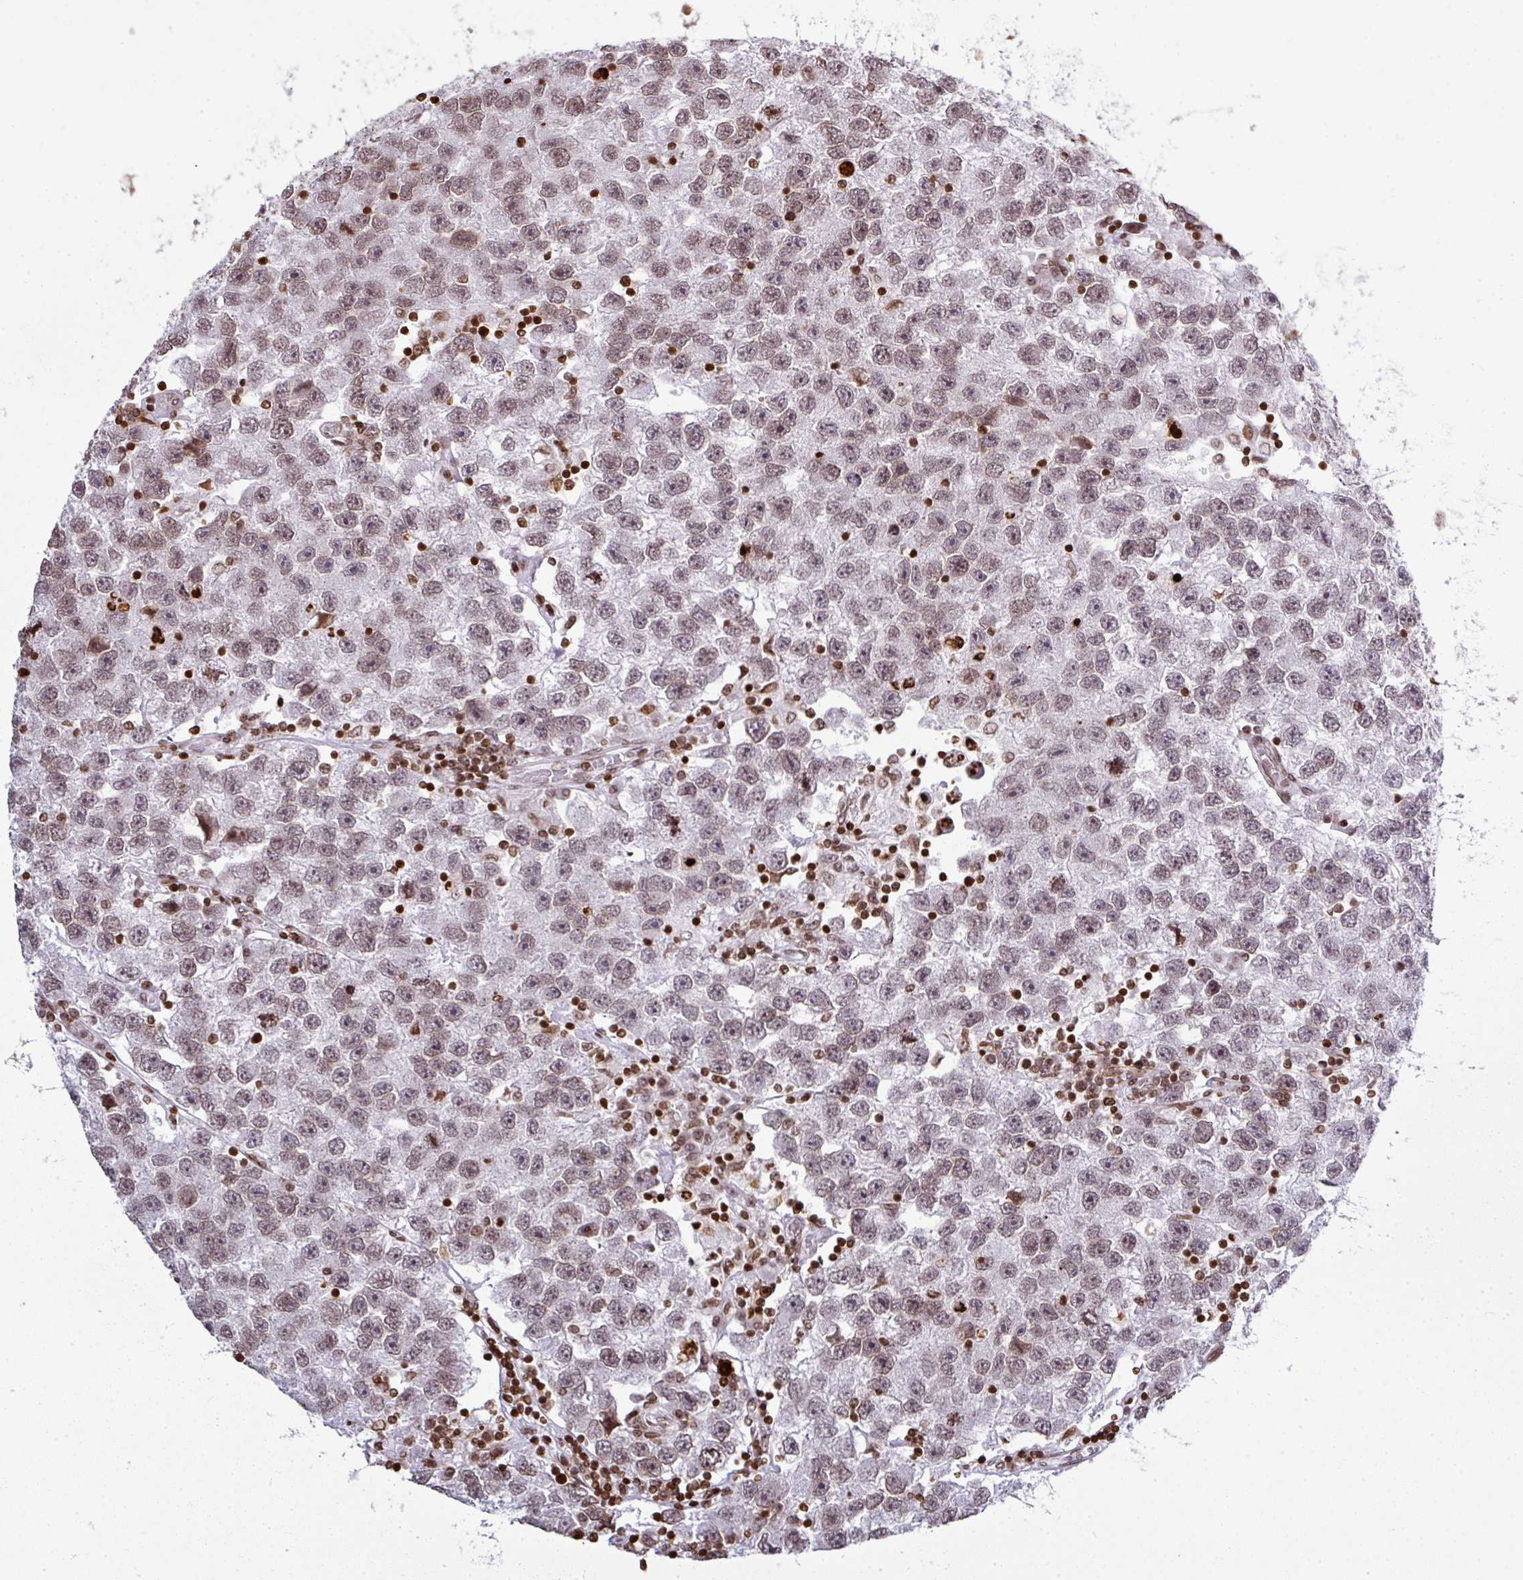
{"staining": {"intensity": "weak", "quantity": "25%-75%", "location": "nuclear"}, "tissue": "testis cancer", "cell_type": "Tumor cells", "image_type": "cancer", "snomed": [{"axis": "morphology", "description": "Seminoma, NOS"}, {"axis": "topography", "description": "Testis"}], "caption": "A brown stain shows weak nuclear positivity of a protein in human testis seminoma tumor cells.", "gene": "RASL11A", "patient": {"sex": "male", "age": 26}}